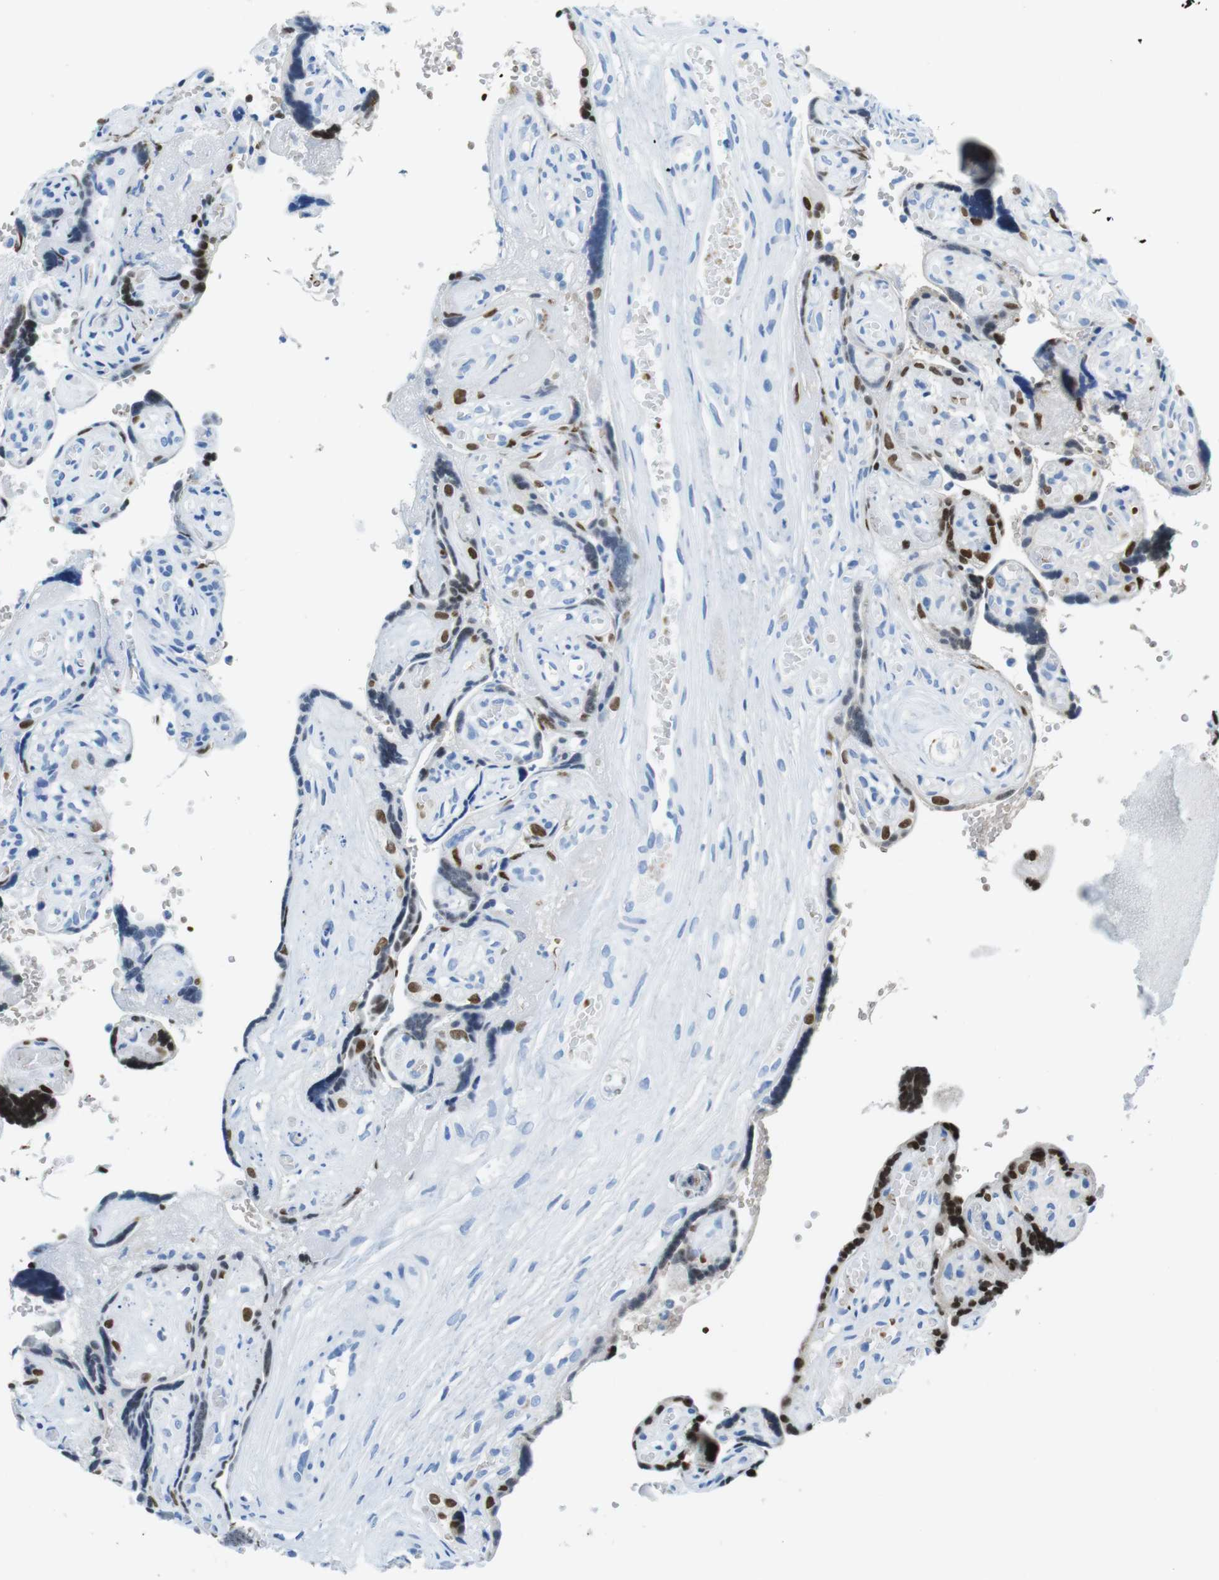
{"staining": {"intensity": "strong", "quantity": ">75%", "location": "nuclear"}, "tissue": "placenta", "cell_type": "Trophoblastic cells", "image_type": "normal", "snomed": [{"axis": "morphology", "description": "Normal tissue, NOS"}, {"axis": "topography", "description": "Placenta"}], "caption": "The histopathology image demonstrates a brown stain indicating the presence of a protein in the nuclear of trophoblastic cells in placenta.", "gene": "TFAP2C", "patient": {"sex": "female", "age": 30}}